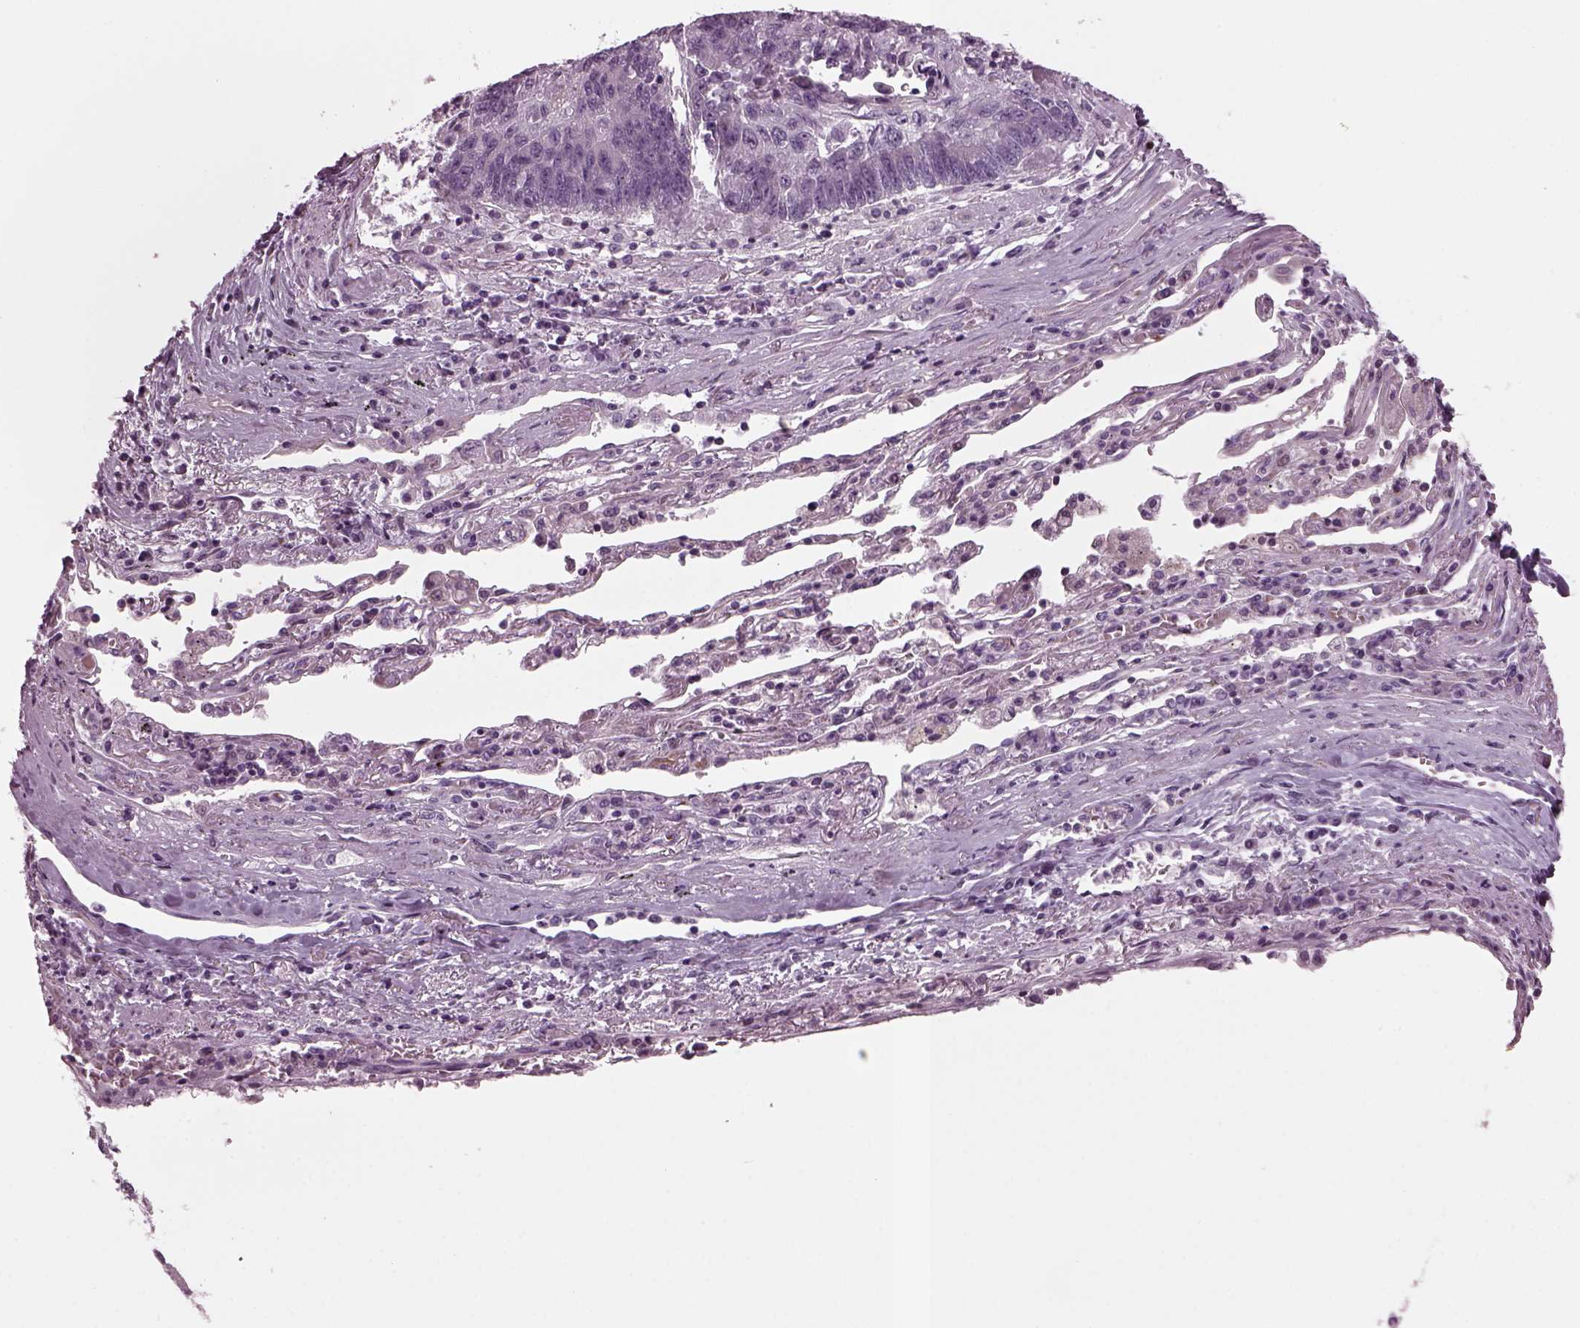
{"staining": {"intensity": "negative", "quantity": "none", "location": "none"}, "tissue": "lung cancer", "cell_type": "Tumor cells", "image_type": "cancer", "snomed": [{"axis": "morphology", "description": "Squamous cell carcinoma, NOS"}, {"axis": "topography", "description": "Lung"}], "caption": "Lung cancer stained for a protein using IHC shows no positivity tumor cells.", "gene": "DPYSL5", "patient": {"sex": "male", "age": 73}}